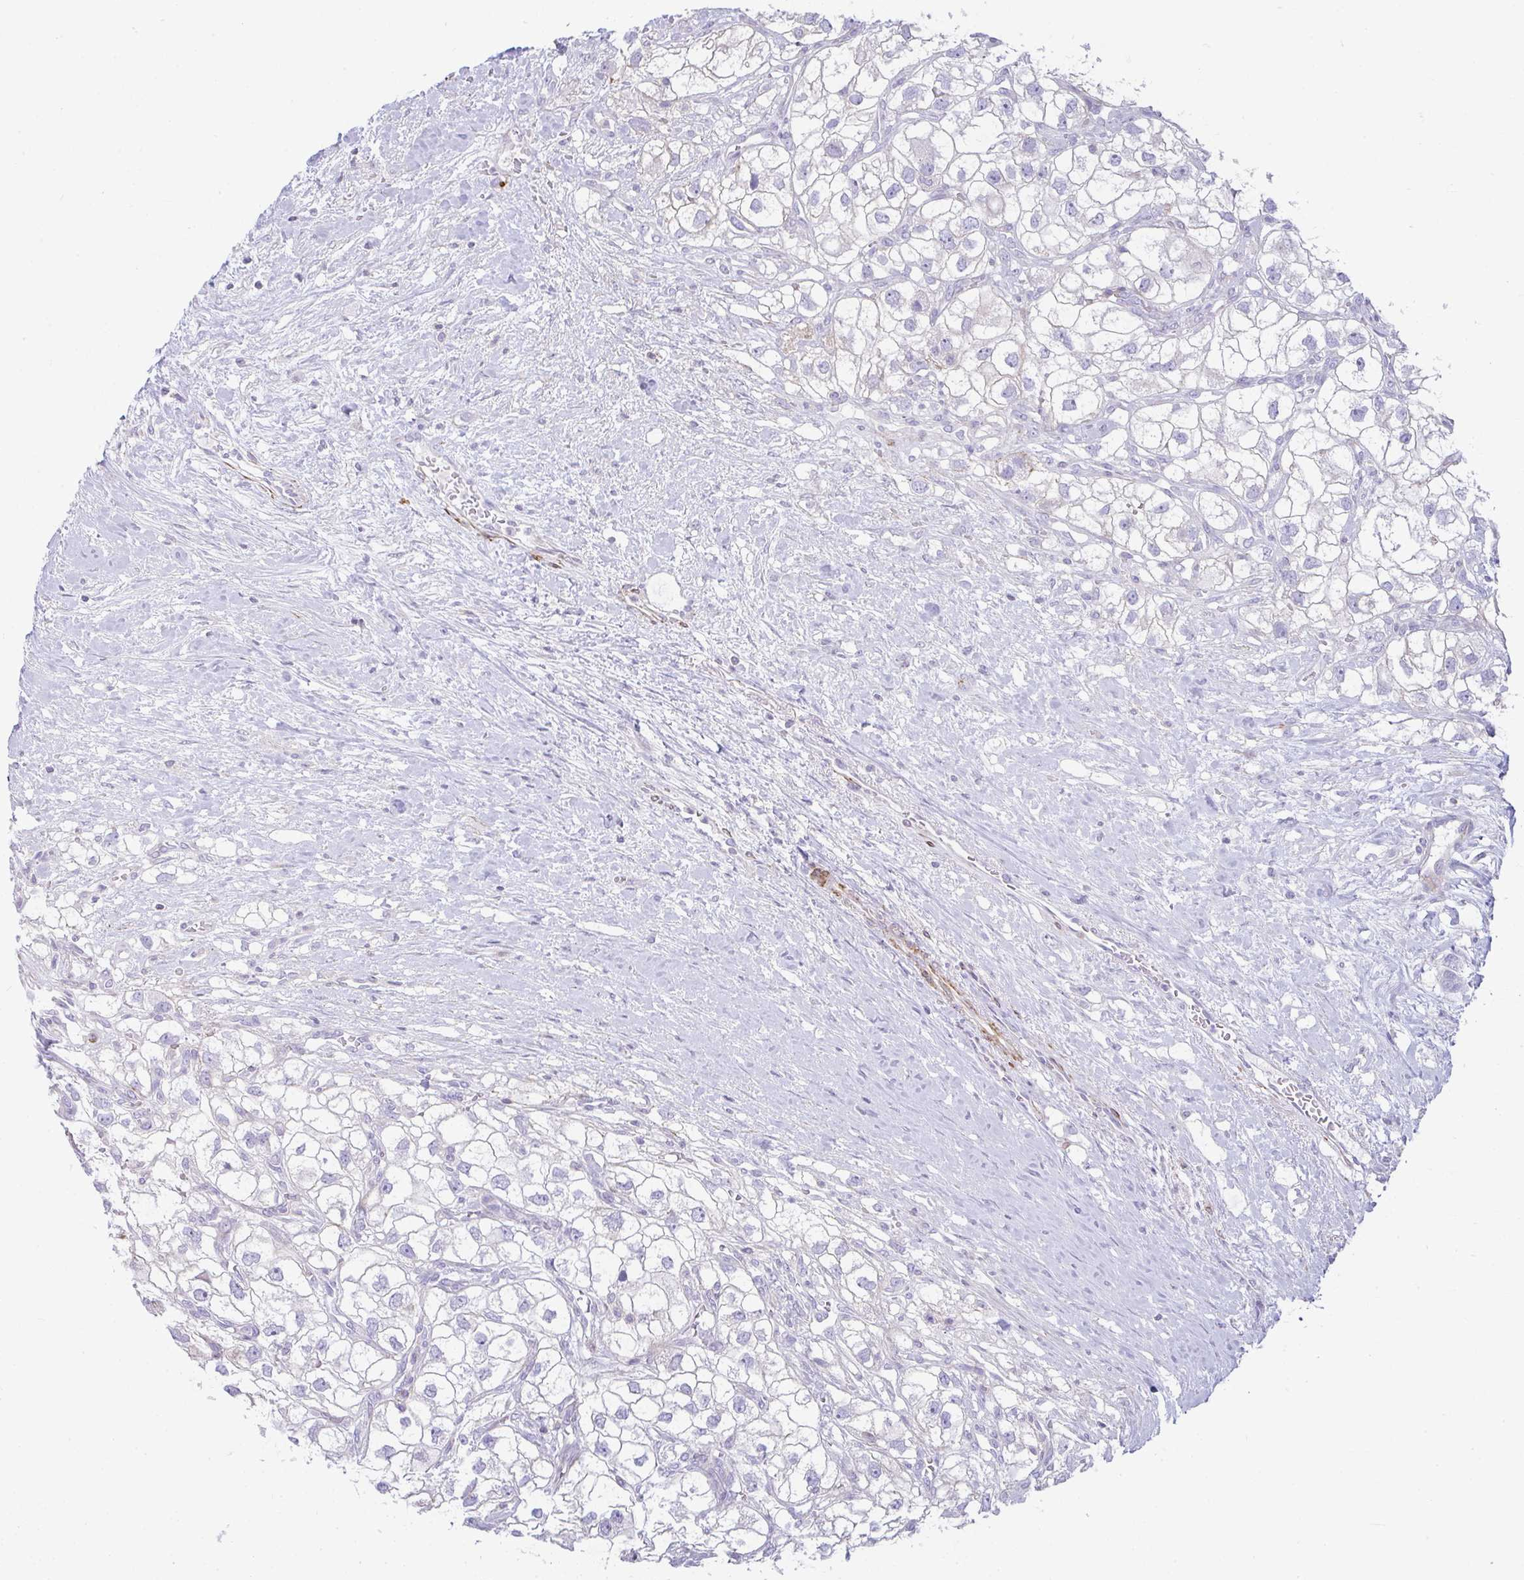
{"staining": {"intensity": "negative", "quantity": "none", "location": "none"}, "tissue": "renal cancer", "cell_type": "Tumor cells", "image_type": "cancer", "snomed": [{"axis": "morphology", "description": "Adenocarcinoma, NOS"}, {"axis": "topography", "description": "Kidney"}], "caption": "An IHC photomicrograph of renal cancer is shown. There is no staining in tumor cells of renal cancer. (Brightfield microscopy of DAB immunohistochemistry (IHC) at high magnification).", "gene": "CDRT15", "patient": {"sex": "male", "age": 59}}